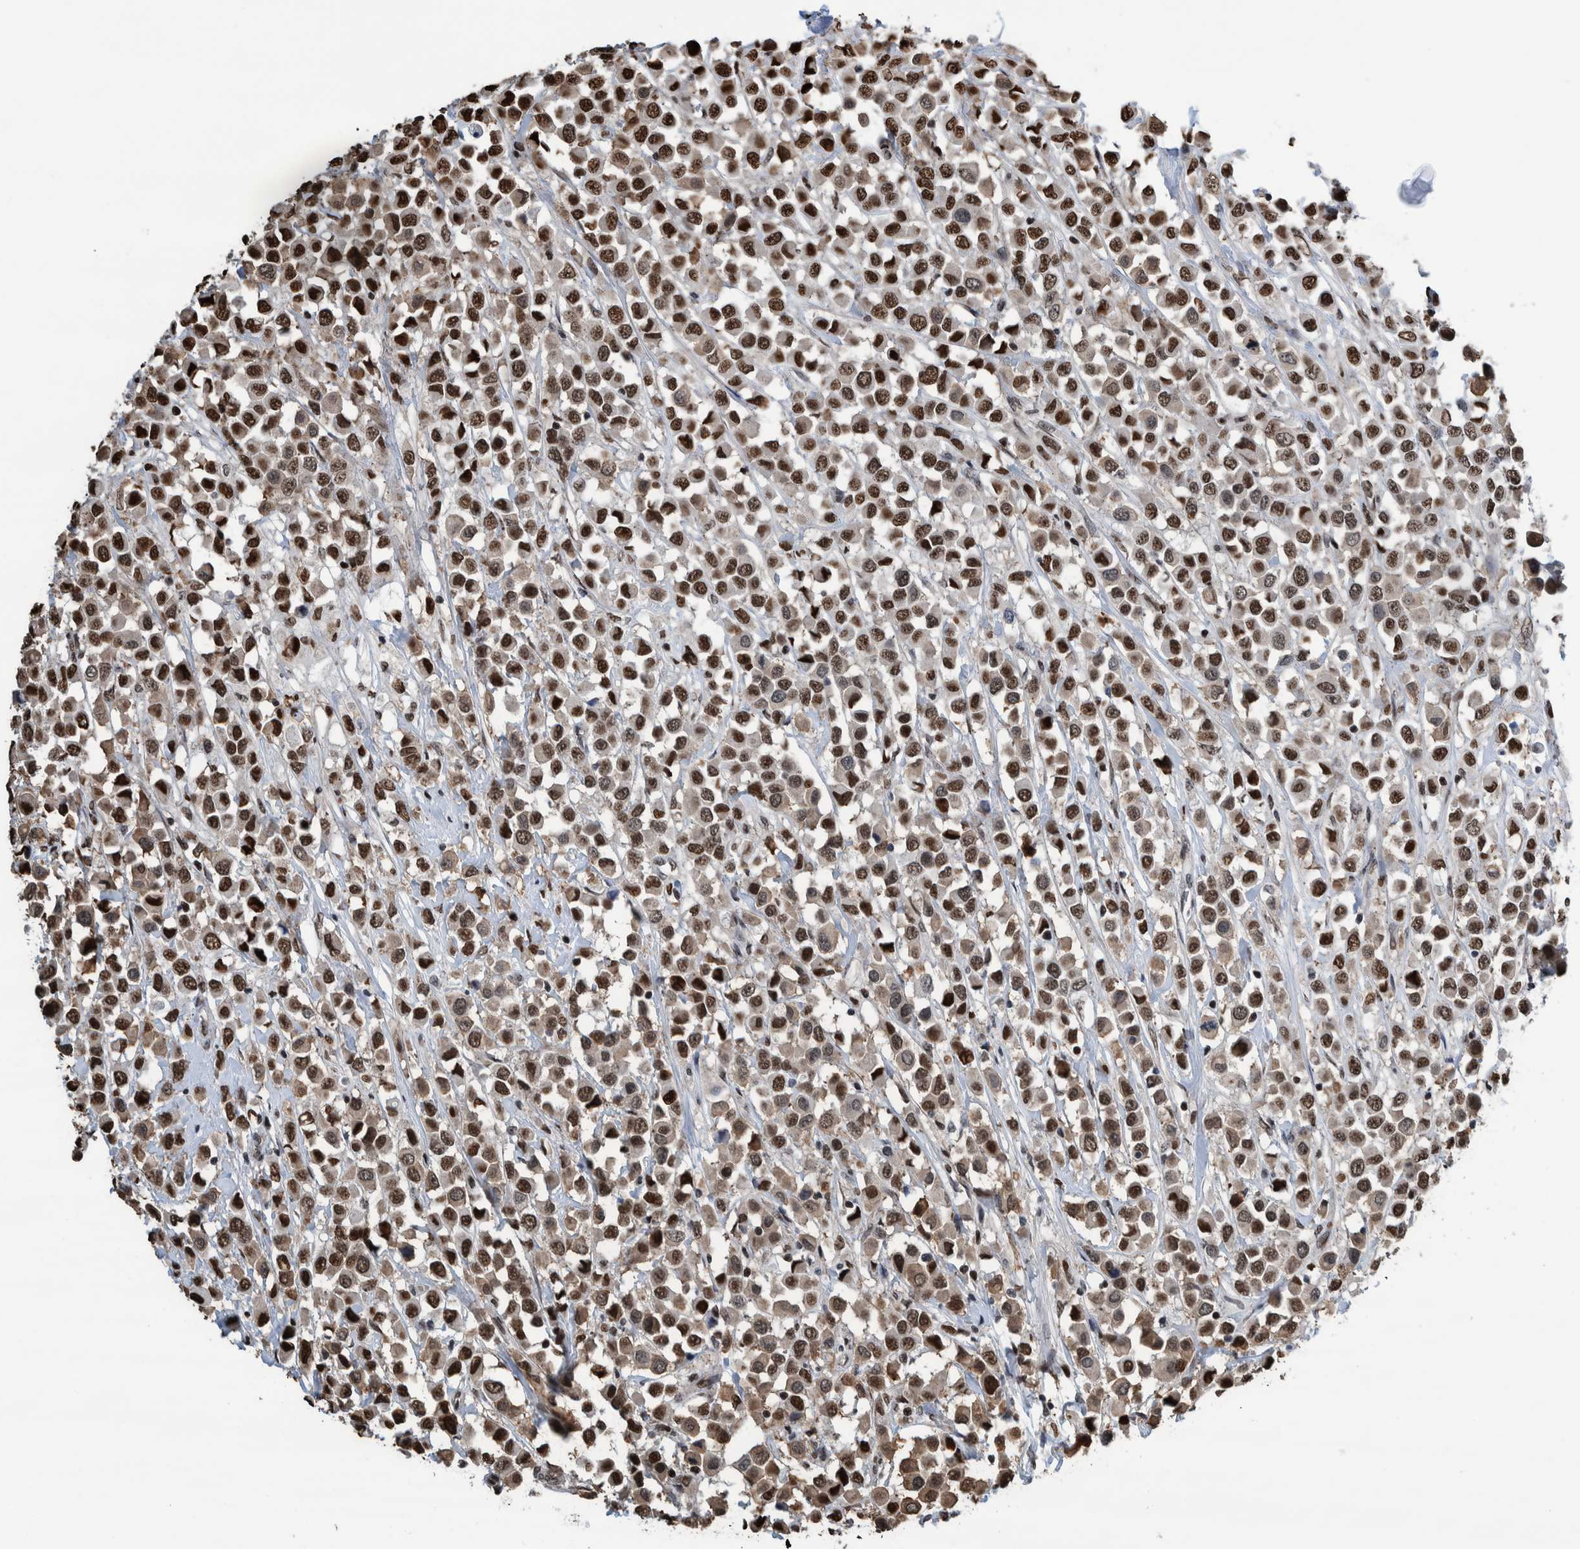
{"staining": {"intensity": "strong", "quantity": ">75%", "location": "nuclear"}, "tissue": "breast cancer", "cell_type": "Tumor cells", "image_type": "cancer", "snomed": [{"axis": "morphology", "description": "Duct carcinoma"}, {"axis": "topography", "description": "Breast"}], "caption": "A high amount of strong nuclear staining is appreciated in approximately >75% of tumor cells in breast cancer tissue.", "gene": "HEATR9", "patient": {"sex": "female", "age": 61}}